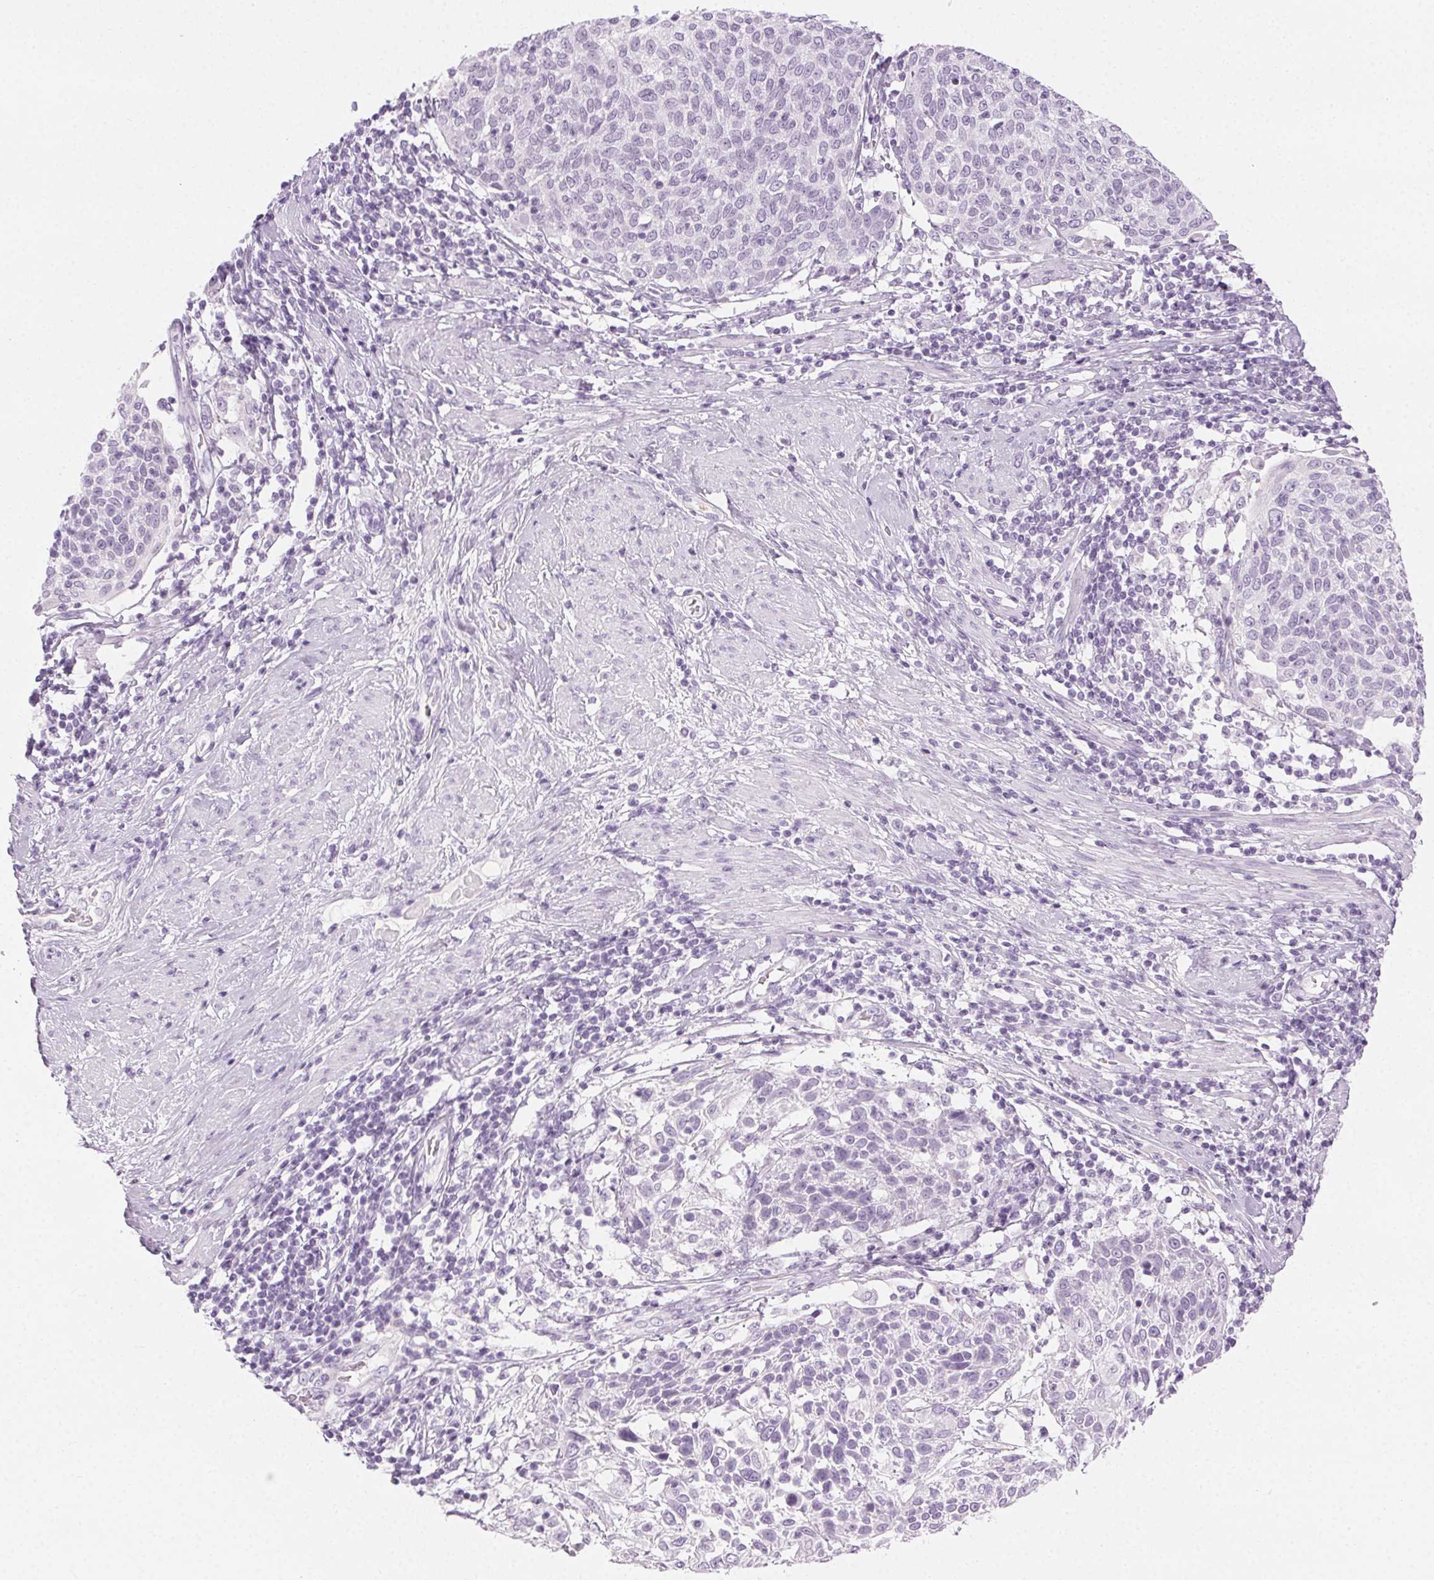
{"staining": {"intensity": "negative", "quantity": "none", "location": "none"}, "tissue": "cervical cancer", "cell_type": "Tumor cells", "image_type": "cancer", "snomed": [{"axis": "morphology", "description": "Squamous cell carcinoma, NOS"}, {"axis": "topography", "description": "Cervix"}], "caption": "The micrograph reveals no staining of tumor cells in cervical cancer. (Stains: DAB immunohistochemistry with hematoxylin counter stain, Microscopy: brightfield microscopy at high magnification).", "gene": "MPO", "patient": {"sex": "female", "age": 61}}